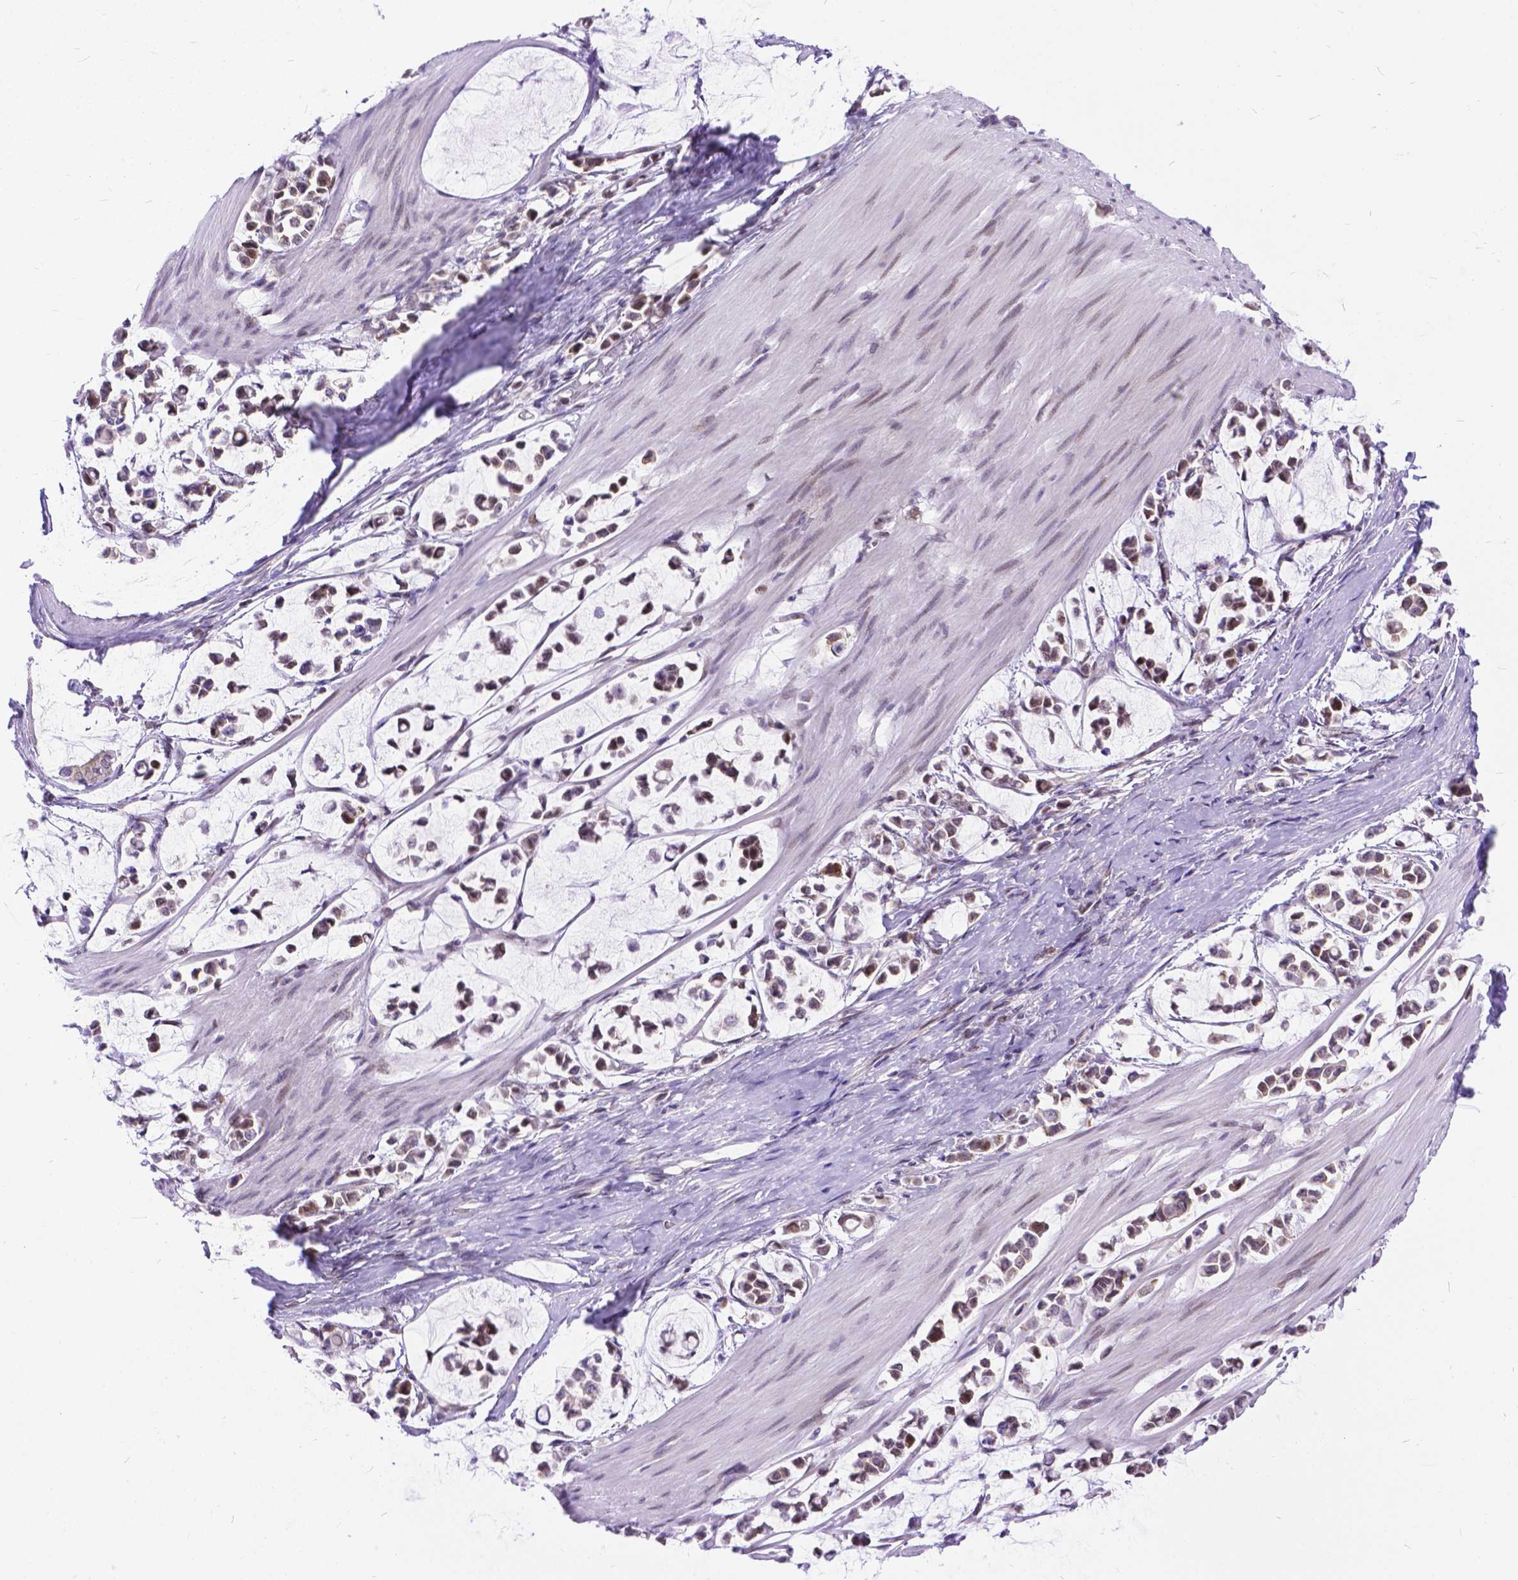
{"staining": {"intensity": "weak", "quantity": ">75%", "location": "nuclear"}, "tissue": "stomach cancer", "cell_type": "Tumor cells", "image_type": "cancer", "snomed": [{"axis": "morphology", "description": "Adenocarcinoma, NOS"}, {"axis": "topography", "description": "Stomach"}], "caption": "Immunohistochemistry (DAB (3,3'-diaminobenzidine)) staining of human stomach cancer (adenocarcinoma) shows weak nuclear protein expression in about >75% of tumor cells.", "gene": "FAM124B", "patient": {"sex": "male", "age": 82}}